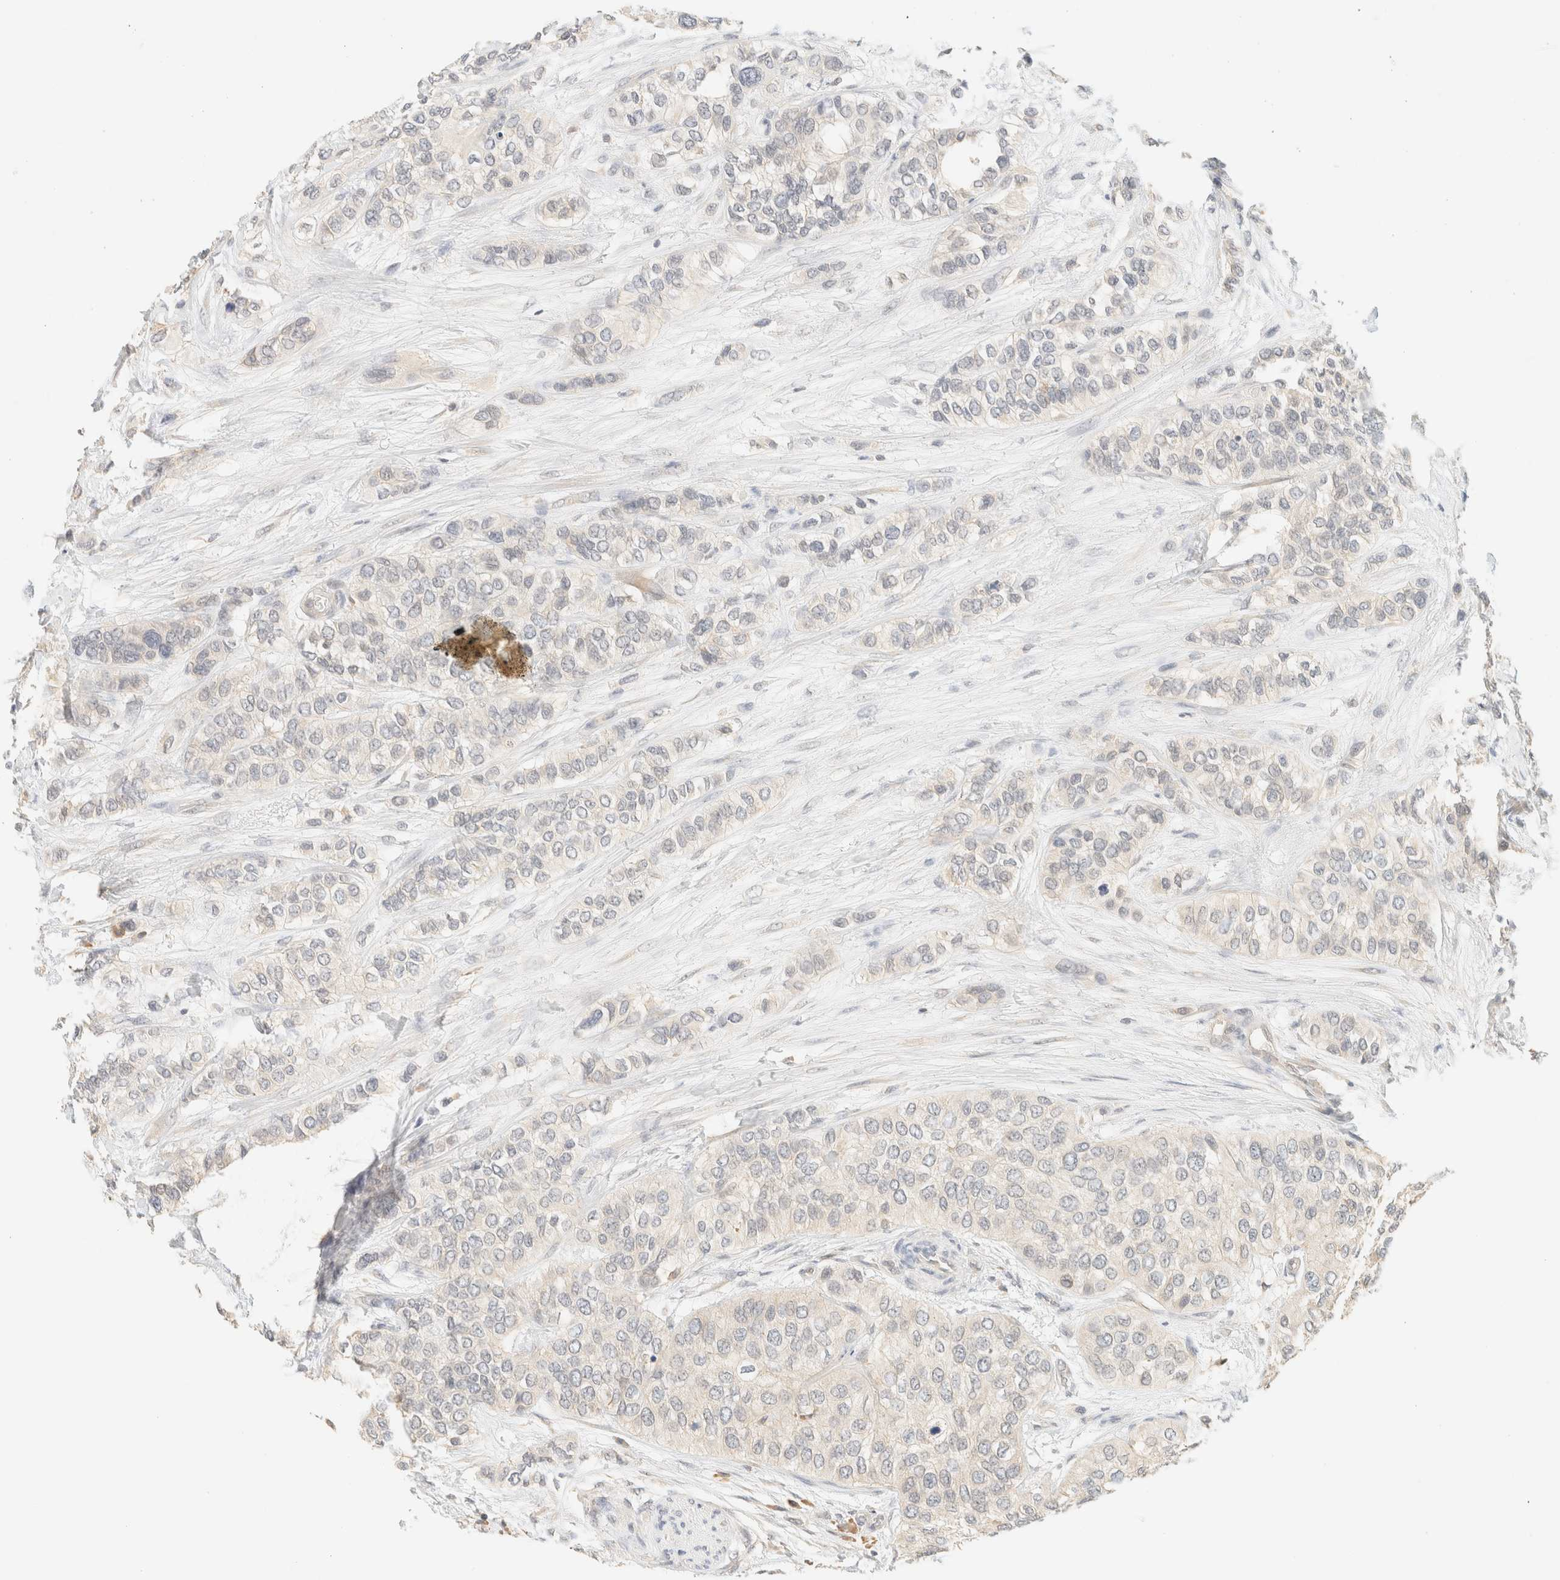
{"staining": {"intensity": "negative", "quantity": "none", "location": "none"}, "tissue": "urothelial cancer", "cell_type": "Tumor cells", "image_type": "cancer", "snomed": [{"axis": "morphology", "description": "Urothelial carcinoma, High grade"}, {"axis": "topography", "description": "Urinary bladder"}], "caption": "High-grade urothelial carcinoma stained for a protein using immunohistochemistry shows no staining tumor cells.", "gene": "TIMD4", "patient": {"sex": "female", "age": 56}}